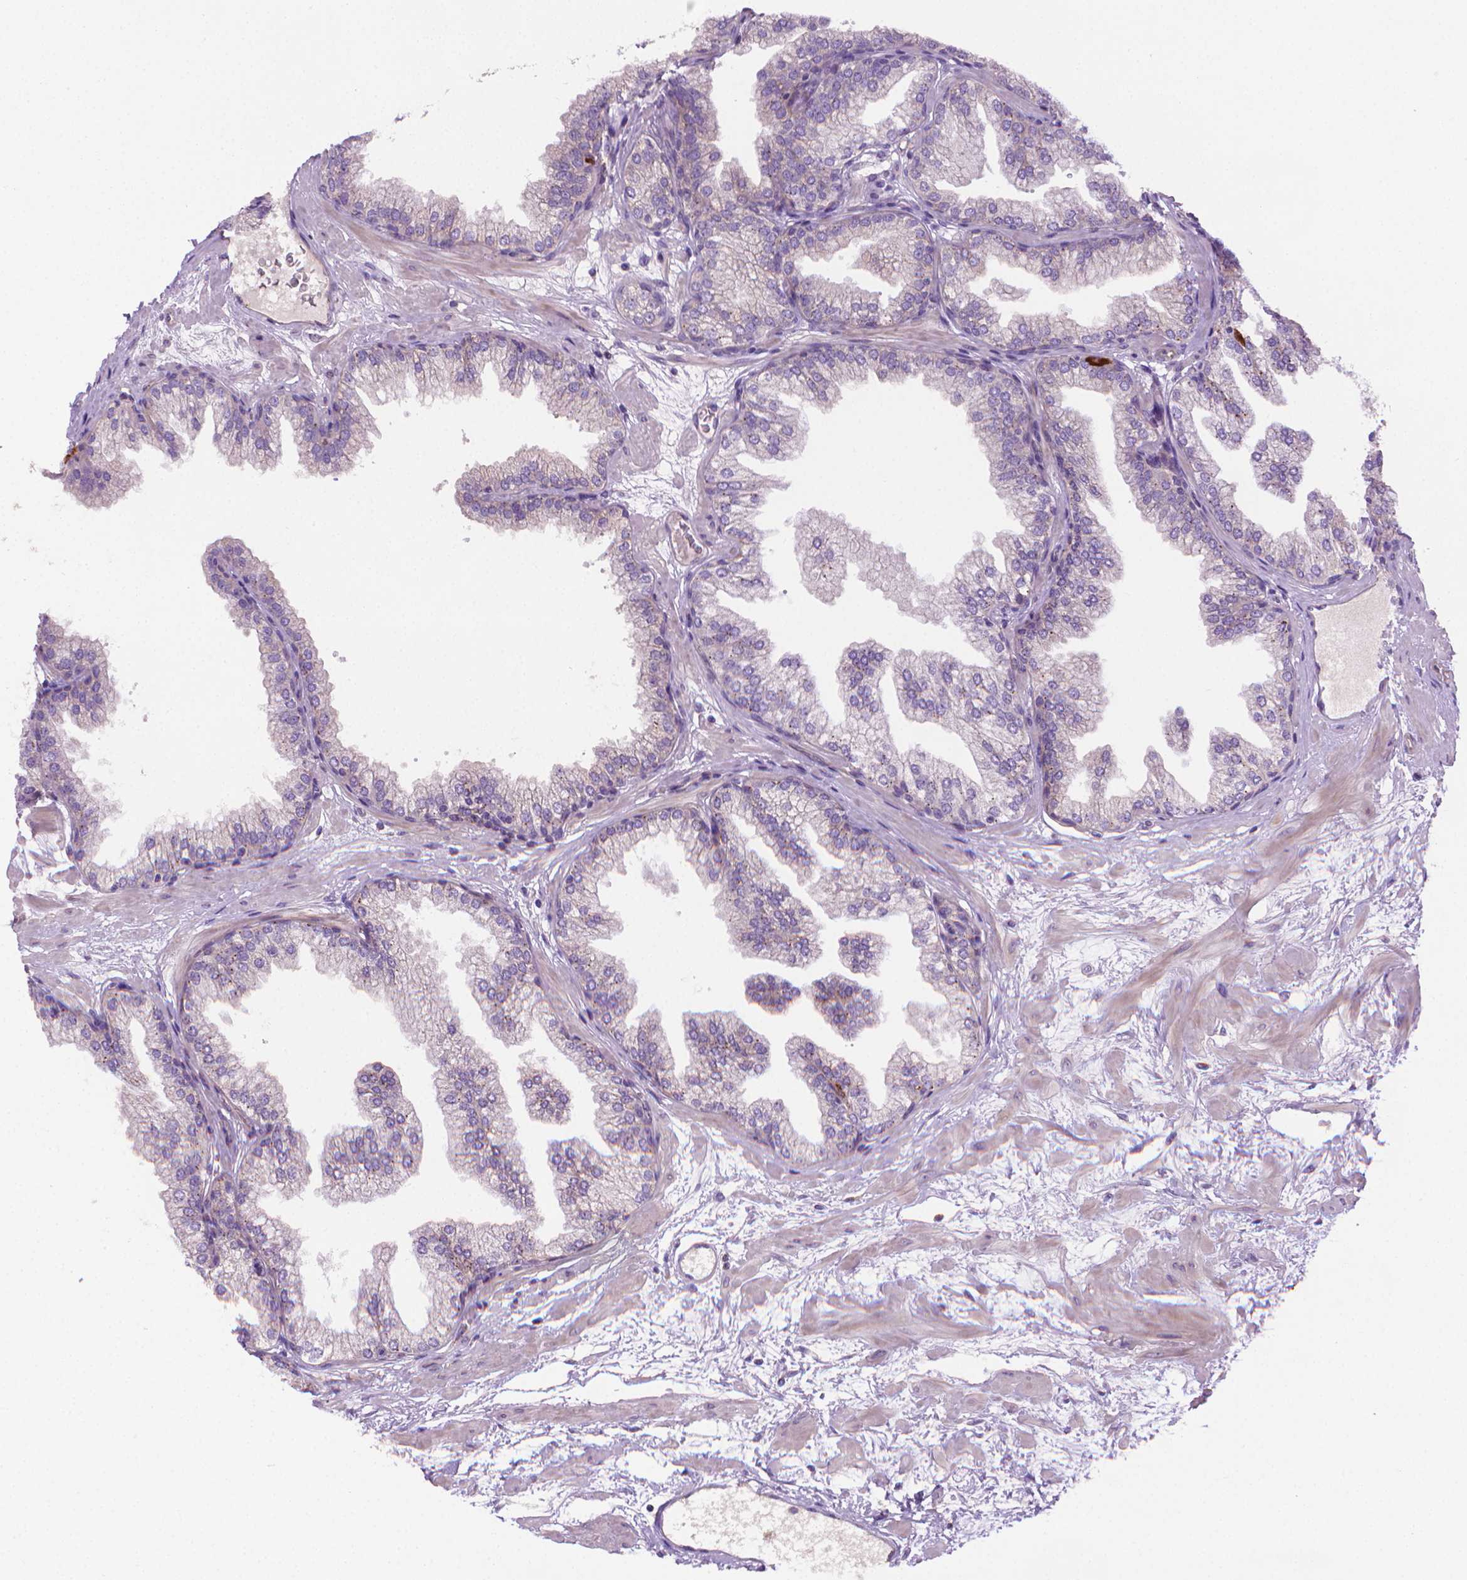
{"staining": {"intensity": "negative", "quantity": "none", "location": "none"}, "tissue": "prostate", "cell_type": "Glandular cells", "image_type": "normal", "snomed": [{"axis": "morphology", "description": "Normal tissue, NOS"}, {"axis": "topography", "description": "Prostate"}], "caption": "DAB immunohistochemical staining of normal prostate shows no significant expression in glandular cells. (DAB (3,3'-diaminobenzidine) IHC, high magnification).", "gene": "SLC51B", "patient": {"sex": "male", "age": 37}}